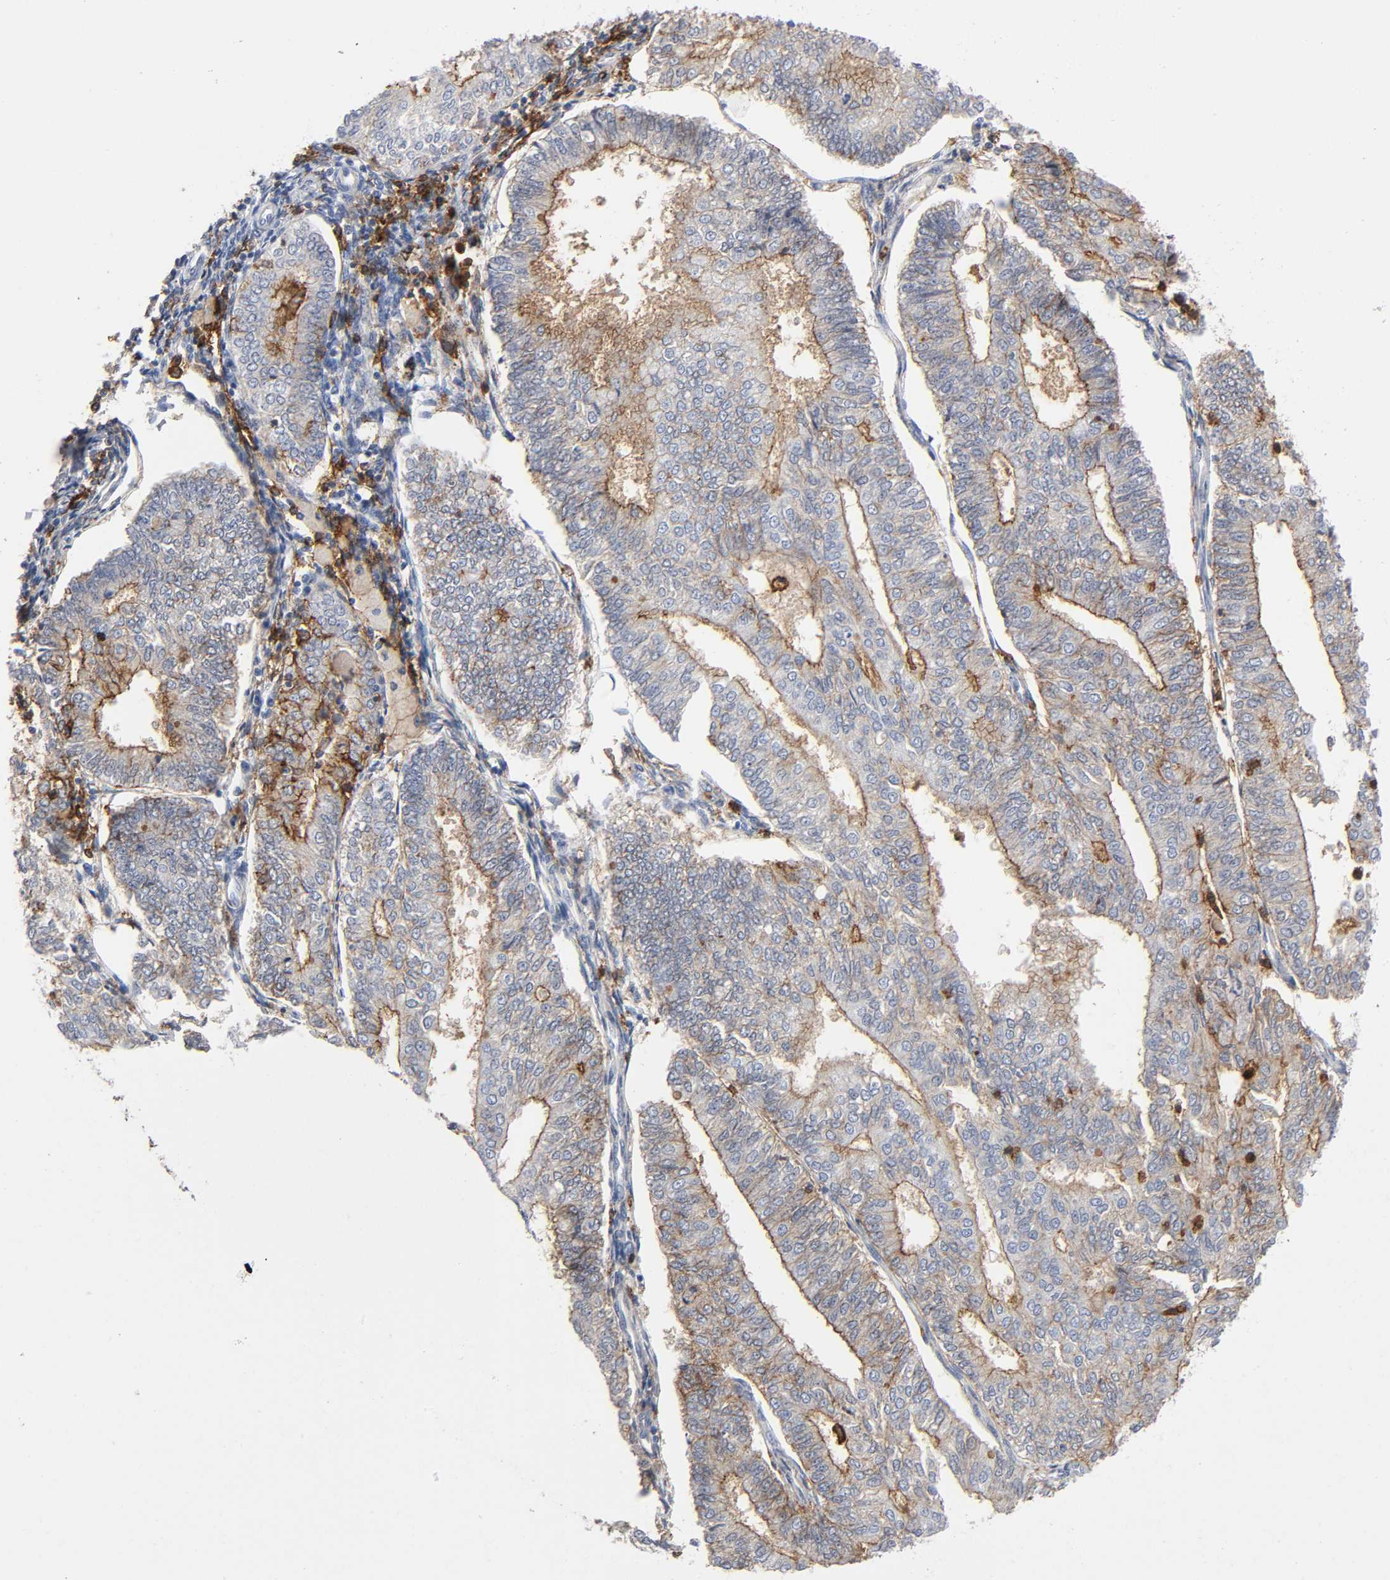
{"staining": {"intensity": "weak", "quantity": "<25%", "location": "cytoplasmic/membranous"}, "tissue": "endometrial cancer", "cell_type": "Tumor cells", "image_type": "cancer", "snomed": [{"axis": "morphology", "description": "Adenocarcinoma, NOS"}, {"axis": "topography", "description": "Endometrium"}], "caption": "A photomicrograph of human adenocarcinoma (endometrial) is negative for staining in tumor cells.", "gene": "LYN", "patient": {"sex": "female", "age": 59}}